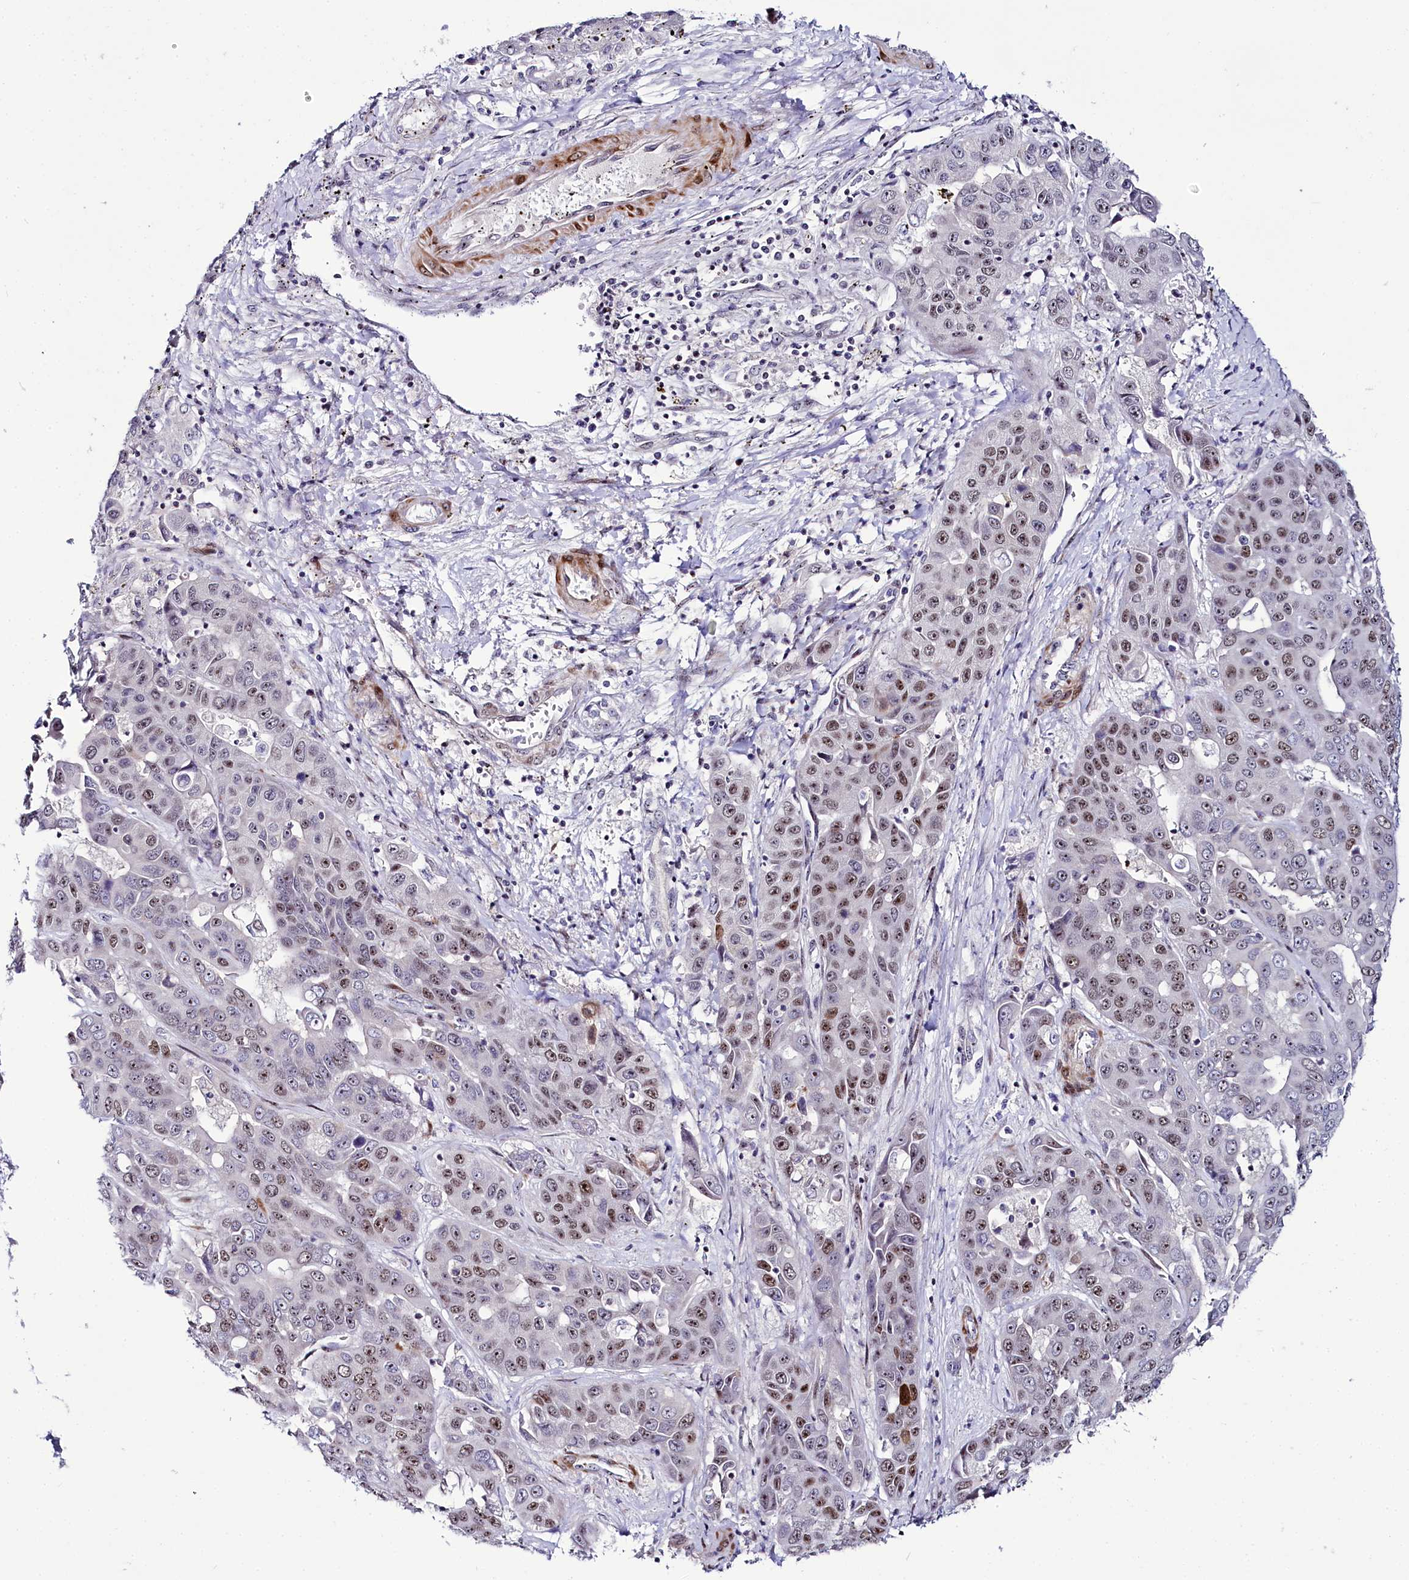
{"staining": {"intensity": "moderate", "quantity": ">75%", "location": "nuclear"}, "tissue": "liver cancer", "cell_type": "Tumor cells", "image_type": "cancer", "snomed": [{"axis": "morphology", "description": "Cholangiocarcinoma"}, {"axis": "topography", "description": "Liver"}], "caption": "Liver cancer (cholangiocarcinoma) tissue exhibits moderate nuclear expression in about >75% of tumor cells, visualized by immunohistochemistry.", "gene": "TCOF1", "patient": {"sex": "female", "age": 52}}